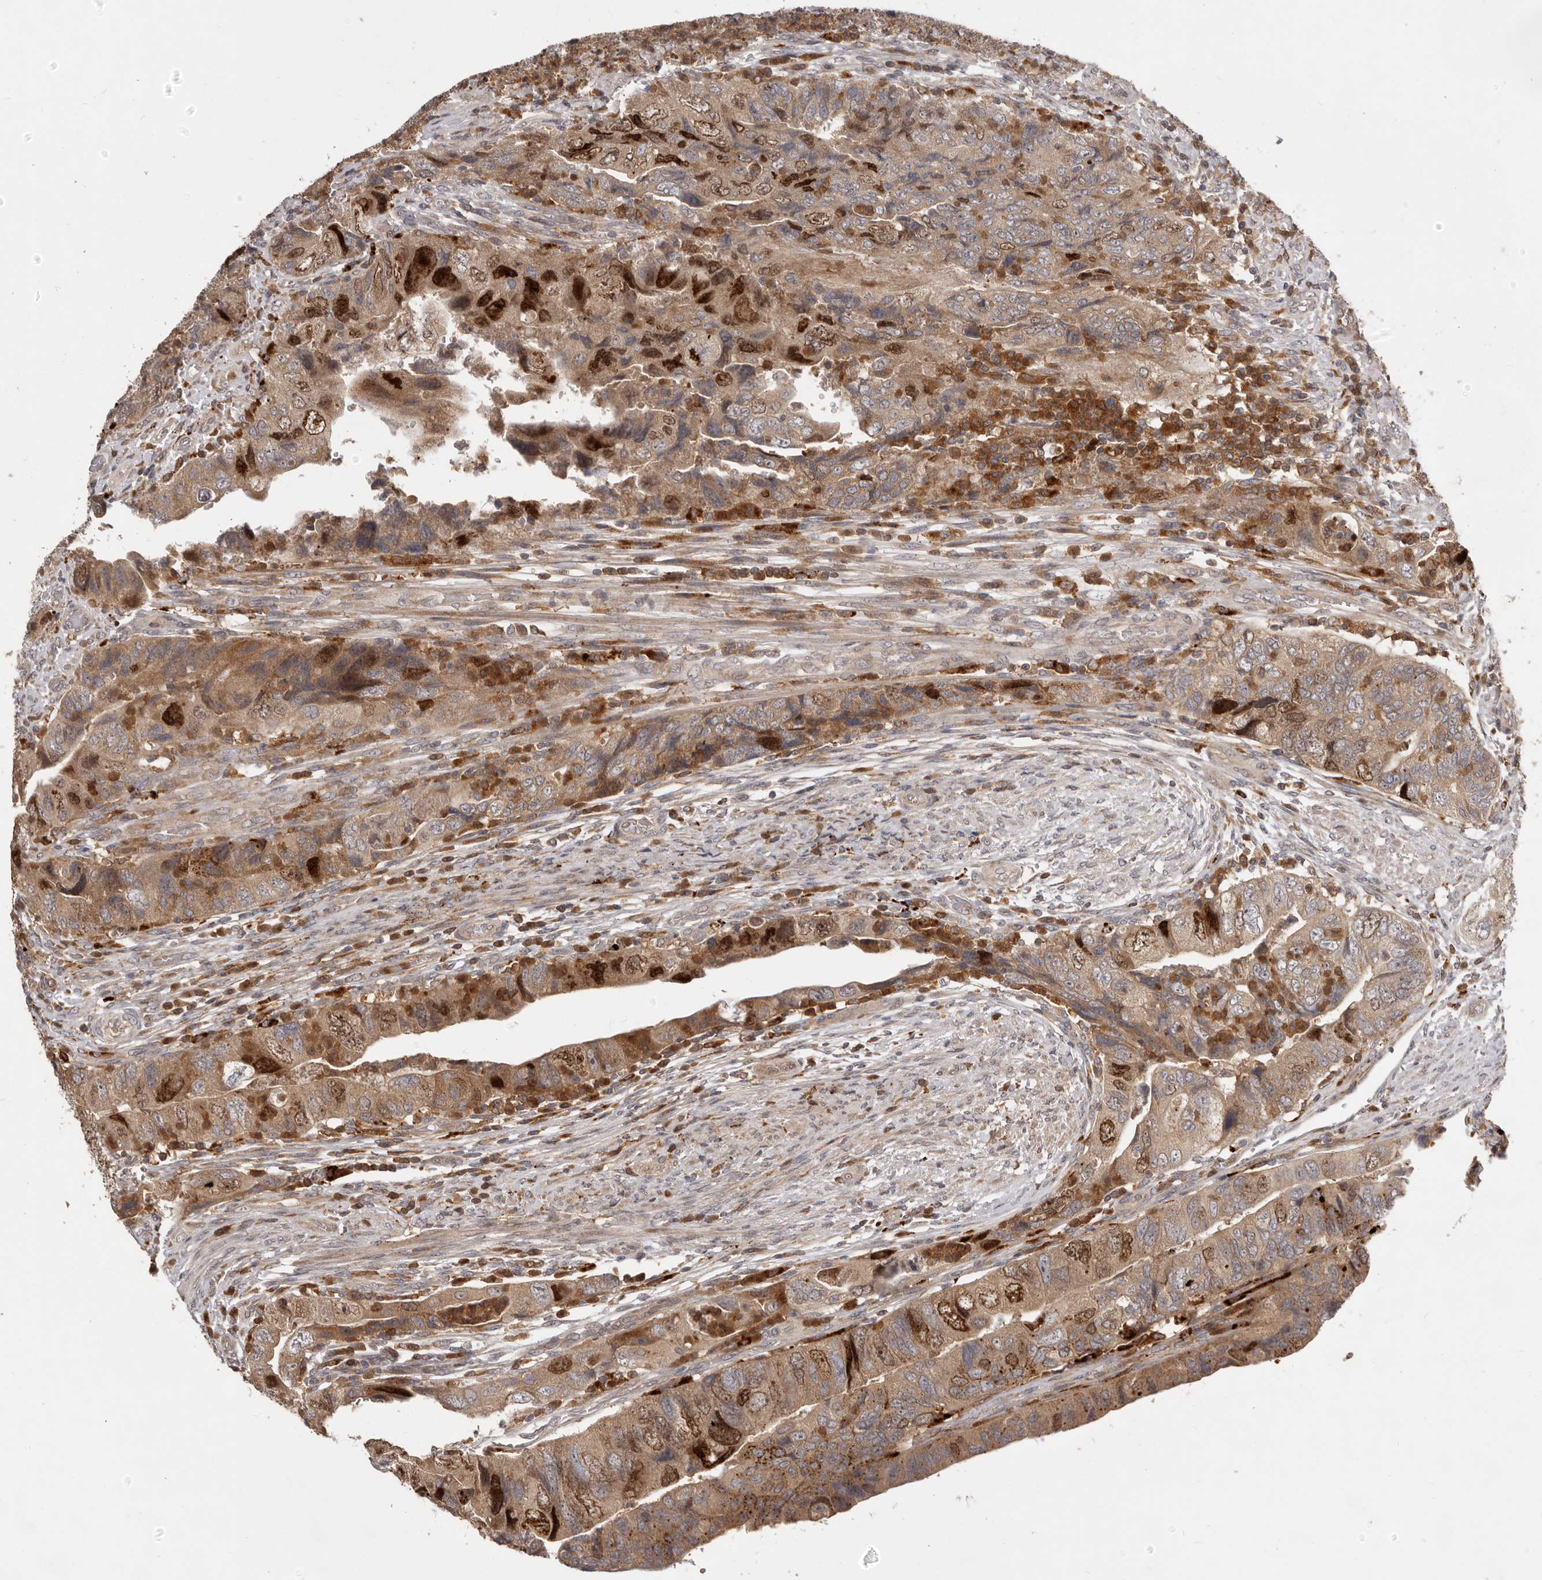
{"staining": {"intensity": "strong", "quantity": "25%-75%", "location": "cytoplasmic/membranous,nuclear"}, "tissue": "colorectal cancer", "cell_type": "Tumor cells", "image_type": "cancer", "snomed": [{"axis": "morphology", "description": "Adenocarcinoma, NOS"}, {"axis": "topography", "description": "Rectum"}], "caption": "This histopathology image shows colorectal adenocarcinoma stained with immunohistochemistry to label a protein in brown. The cytoplasmic/membranous and nuclear of tumor cells show strong positivity for the protein. Nuclei are counter-stained blue.", "gene": "RNF187", "patient": {"sex": "male", "age": 63}}